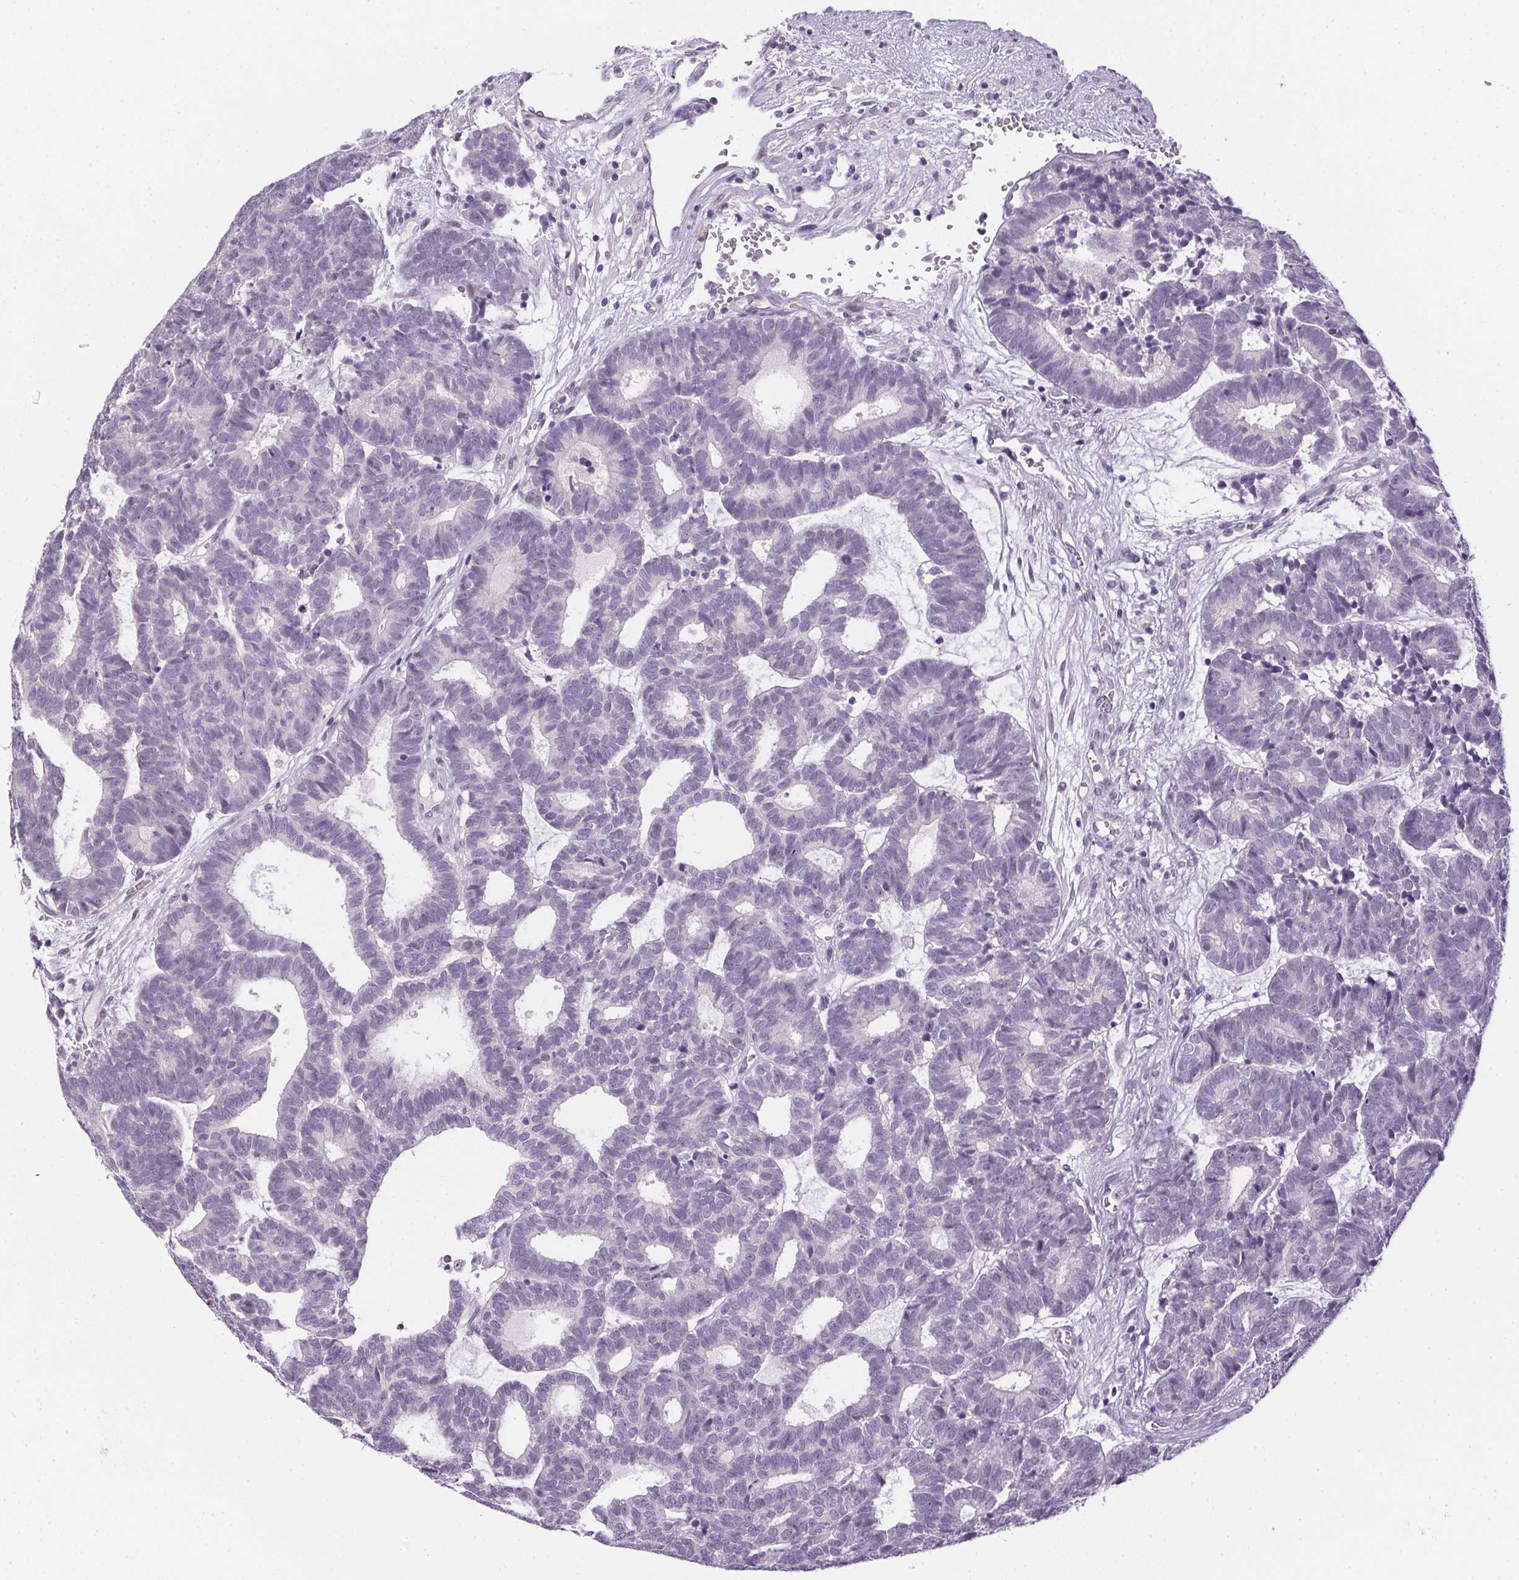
{"staining": {"intensity": "negative", "quantity": "none", "location": "none"}, "tissue": "head and neck cancer", "cell_type": "Tumor cells", "image_type": "cancer", "snomed": [{"axis": "morphology", "description": "Adenocarcinoma, NOS"}, {"axis": "topography", "description": "Head-Neck"}], "caption": "The photomicrograph exhibits no staining of tumor cells in head and neck cancer.", "gene": "GSDMC", "patient": {"sex": "female", "age": 81}}